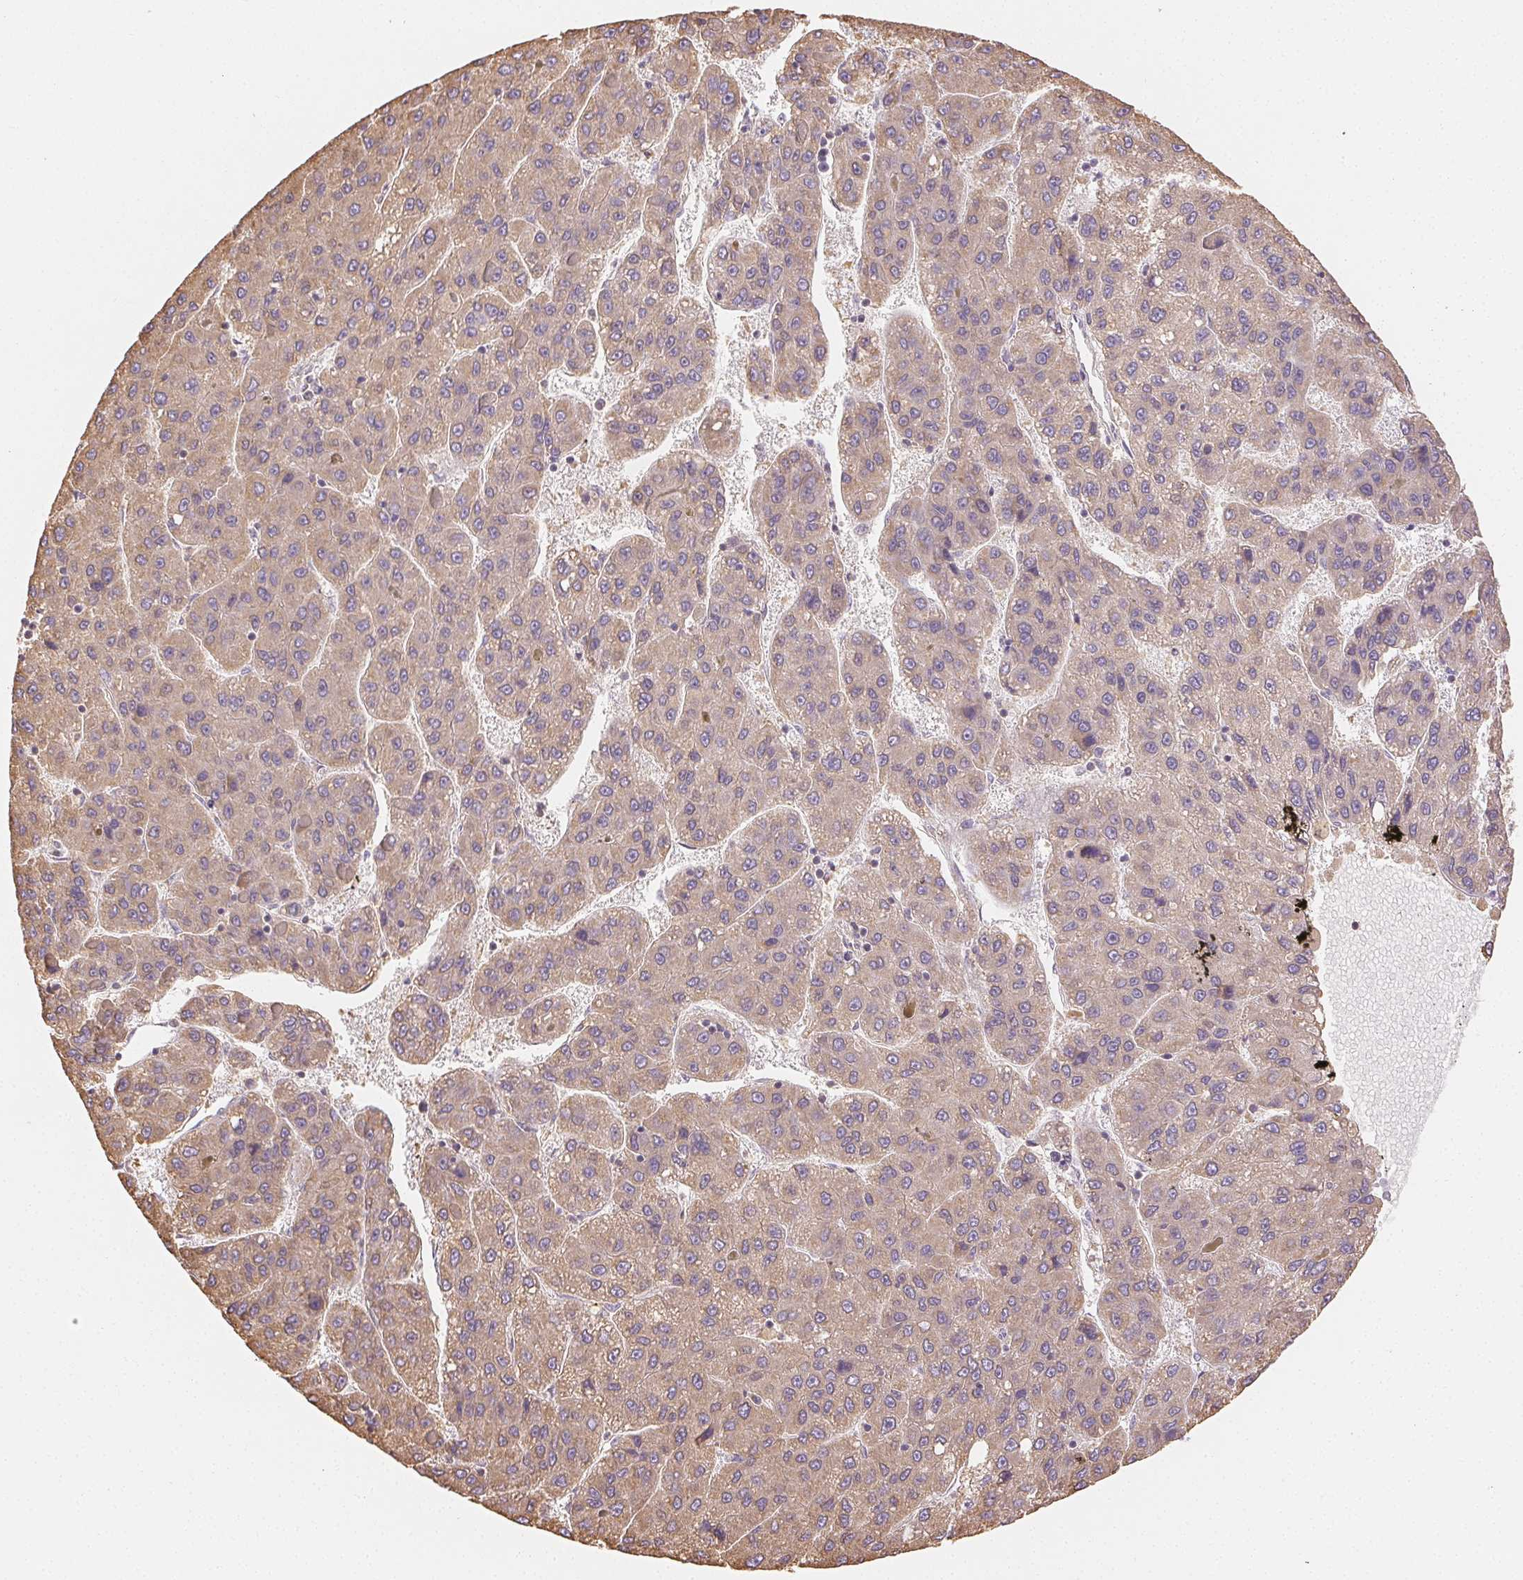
{"staining": {"intensity": "weak", "quantity": "25%-75%", "location": "cytoplasmic/membranous"}, "tissue": "liver cancer", "cell_type": "Tumor cells", "image_type": "cancer", "snomed": [{"axis": "morphology", "description": "Carcinoma, Hepatocellular, NOS"}, {"axis": "topography", "description": "Liver"}], "caption": "IHC micrograph of neoplastic tissue: human liver cancer stained using immunohistochemistry (IHC) demonstrates low levels of weak protein expression localized specifically in the cytoplasmic/membranous of tumor cells, appearing as a cytoplasmic/membranous brown color.", "gene": "SEZ6L2", "patient": {"sex": "female", "age": 82}}